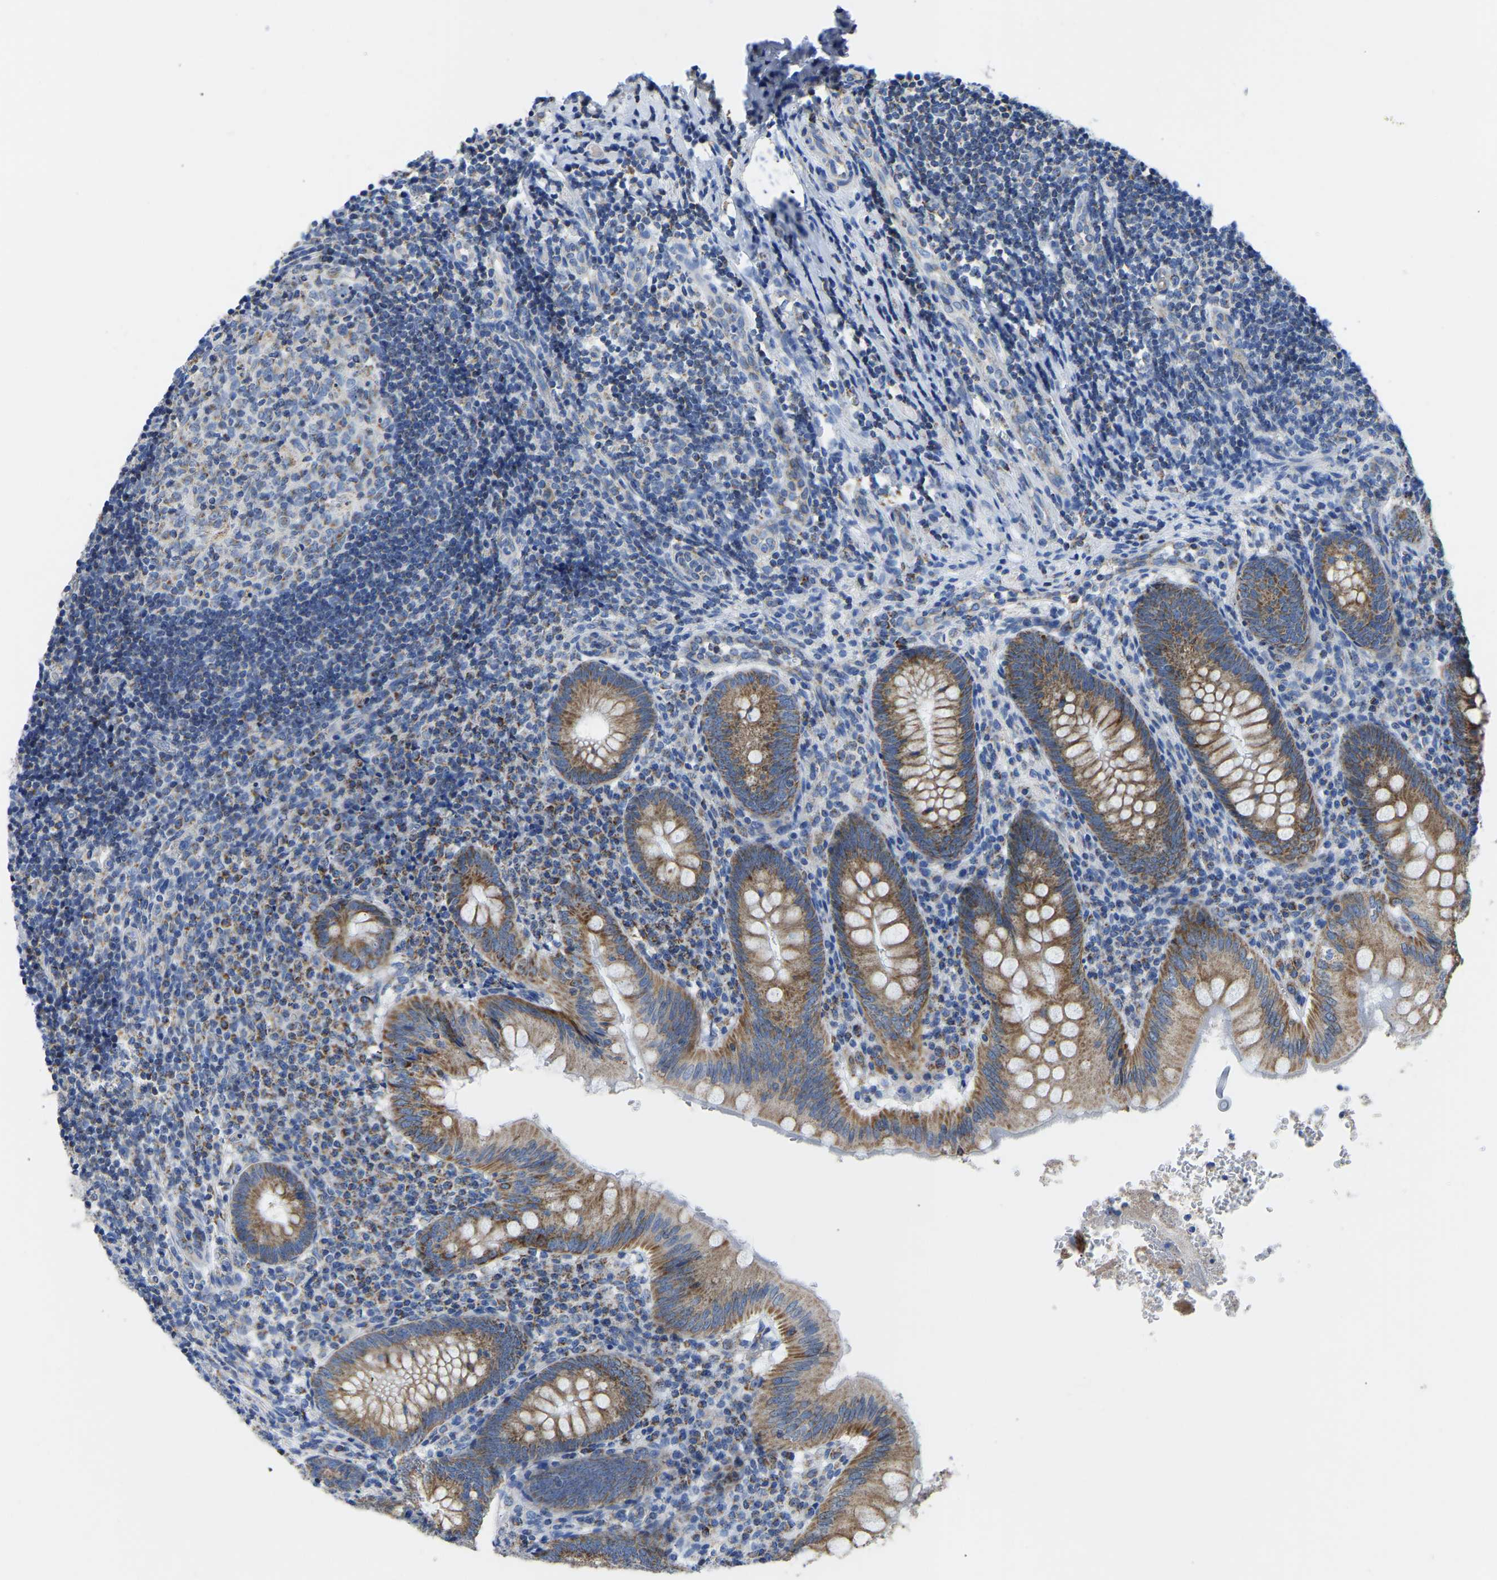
{"staining": {"intensity": "moderate", "quantity": ">75%", "location": "cytoplasmic/membranous"}, "tissue": "appendix", "cell_type": "Glandular cells", "image_type": "normal", "snomed": [{"axis": "morphology", "description": "Normal tissue, NOS"}, {"axis": "topography", "description": "Appendix"}], "caption": "Approximately >75% of glandular cells in benign human appendix demonstrate moderate cytoplasmic/membranous protein expression as visualized by brown immunohistochemical staining.", "gene": "ETFA", "patient": {"sex": "male", "age": 8}}